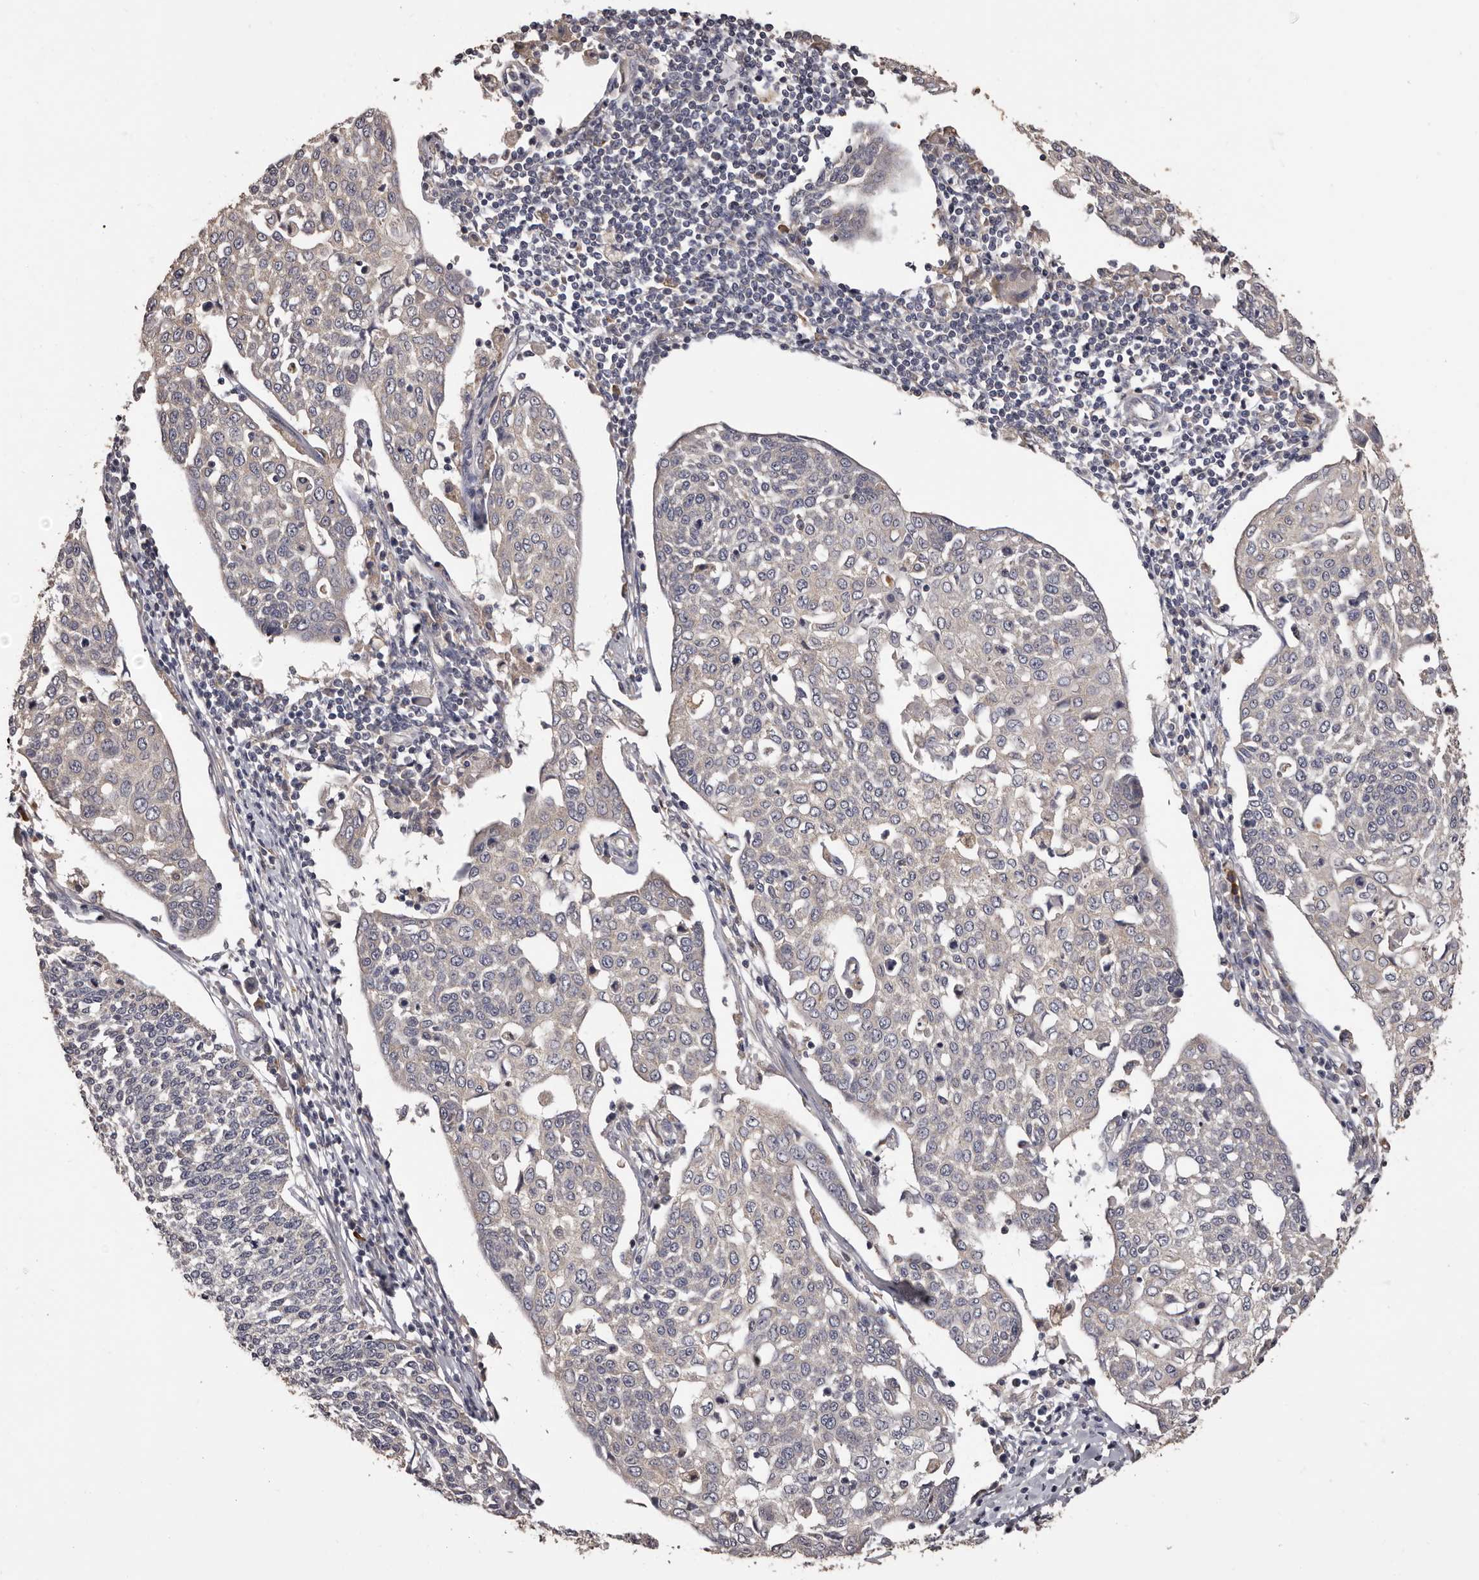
{"staining": {"intensity": "negative", "quantity": "none", "location": "none"}, "tissue": "cervical cancer", "cell_type": "Tumor cells", "image_type": "cancer", "snomed": [{"axis": "morphology", "description": "Squamous cell carcinoma, NOS"}, {"axis": "topography", "description": "Cervix"}], "caption": "A micrograph of cervical squamous cell carcinoma stained for a protein shows no brown staining in tumor cells.", "gene": "ETNK1", "patient": {"sex": "female", "age": 34}}